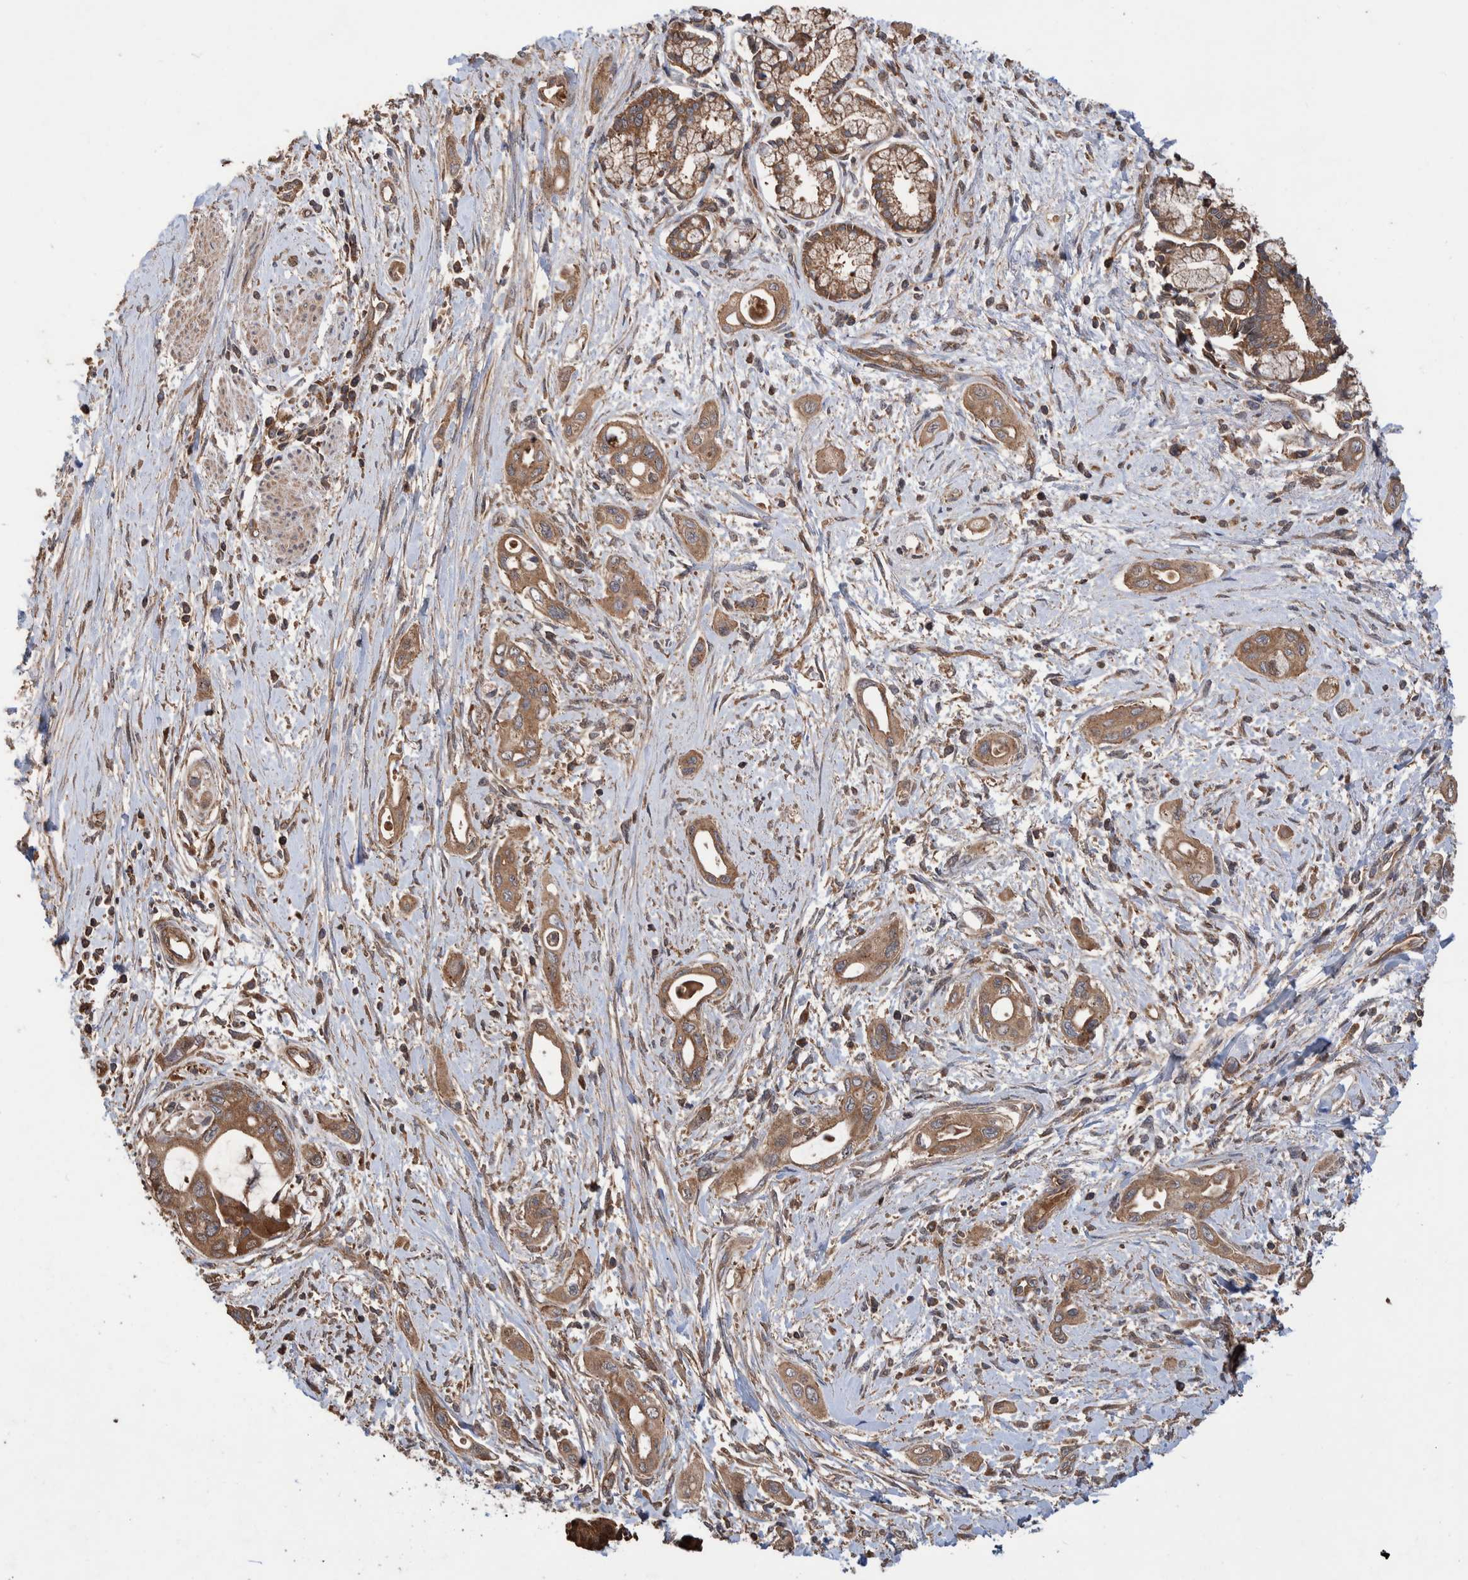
{"staining": {"intensity": "moderate", "quantity": ">75%", "location": "cytoplasmic/membranous"}, "tissue": "pancreatic cancer", "cell_type": "Tumor cells", "image_type": "cancer", "snomed": [{"axis": "morphology", "description": "Adenocarcinoma, NOS"}, {"axis": "topography", "description": "Pancreas"}], "caption": "This histopathology image demonstrates pancreatic cancer stained with IHC to label a protein in brown. The cytoplasmic/membranous of tumor cells show moderate positivity for the protein. Nuclei are counter-stained blue.", "gene": "VBP1", "patient": {"sex": "male", "age": 59}}